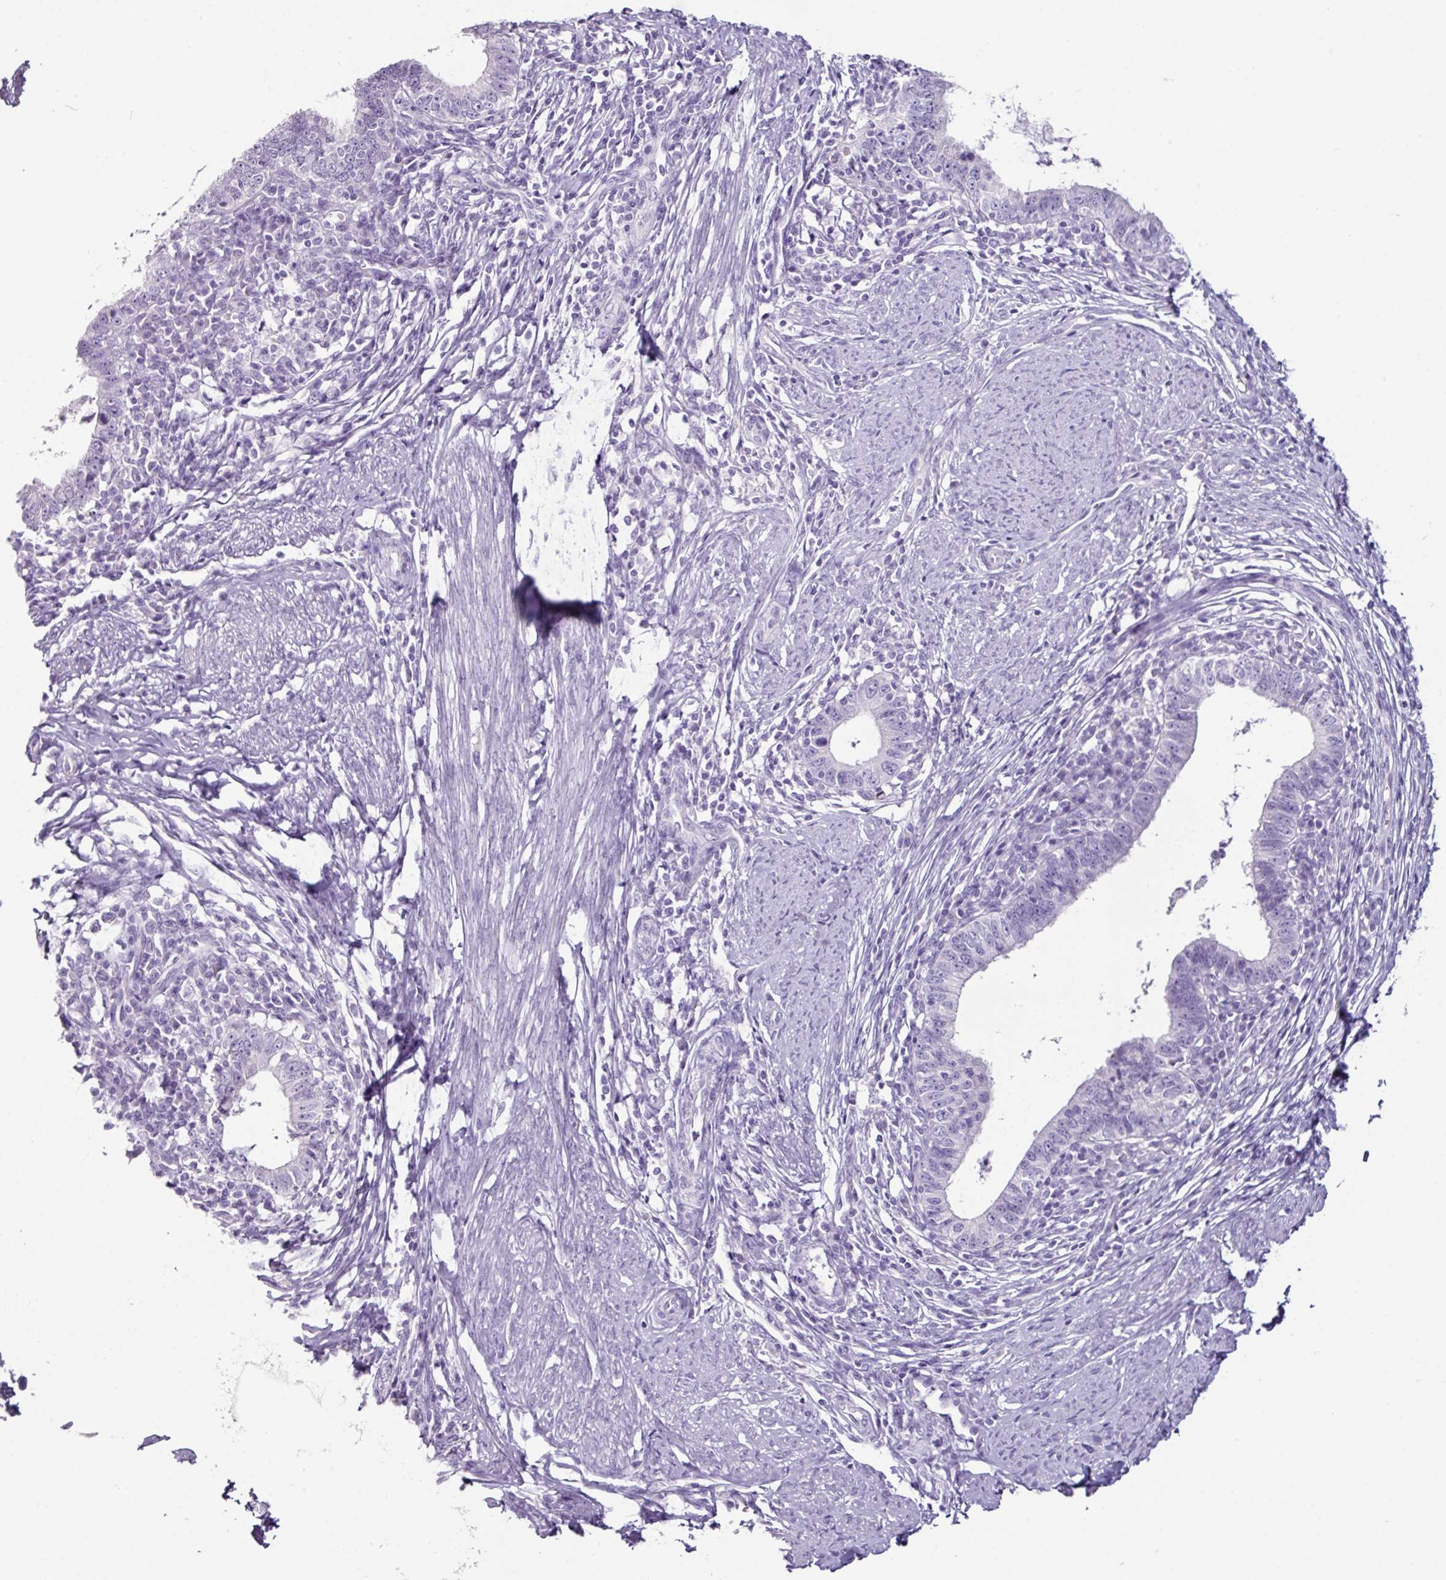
{"staining": {"intensity": "negative", "quantity": "none", "location": "none"}, "tissue": "cervical cancer", "cell_type": "Tumor cells", "image_type": "cancer", "snomed": [{"axis": "morphology", "description": "Adenocarcinoma, NOS"}, {"axis": "topography", "description": "Cervix"}], "caption": "A high-resolution image shows immunohistochemistry (IHC) staining of cervical adenocarcinoma, which exhibits no significant staining in tumor cells. Nuclei are stained in blue.", "gene": "GLP2R", "patient": {"sex": "female", "age": 36}}